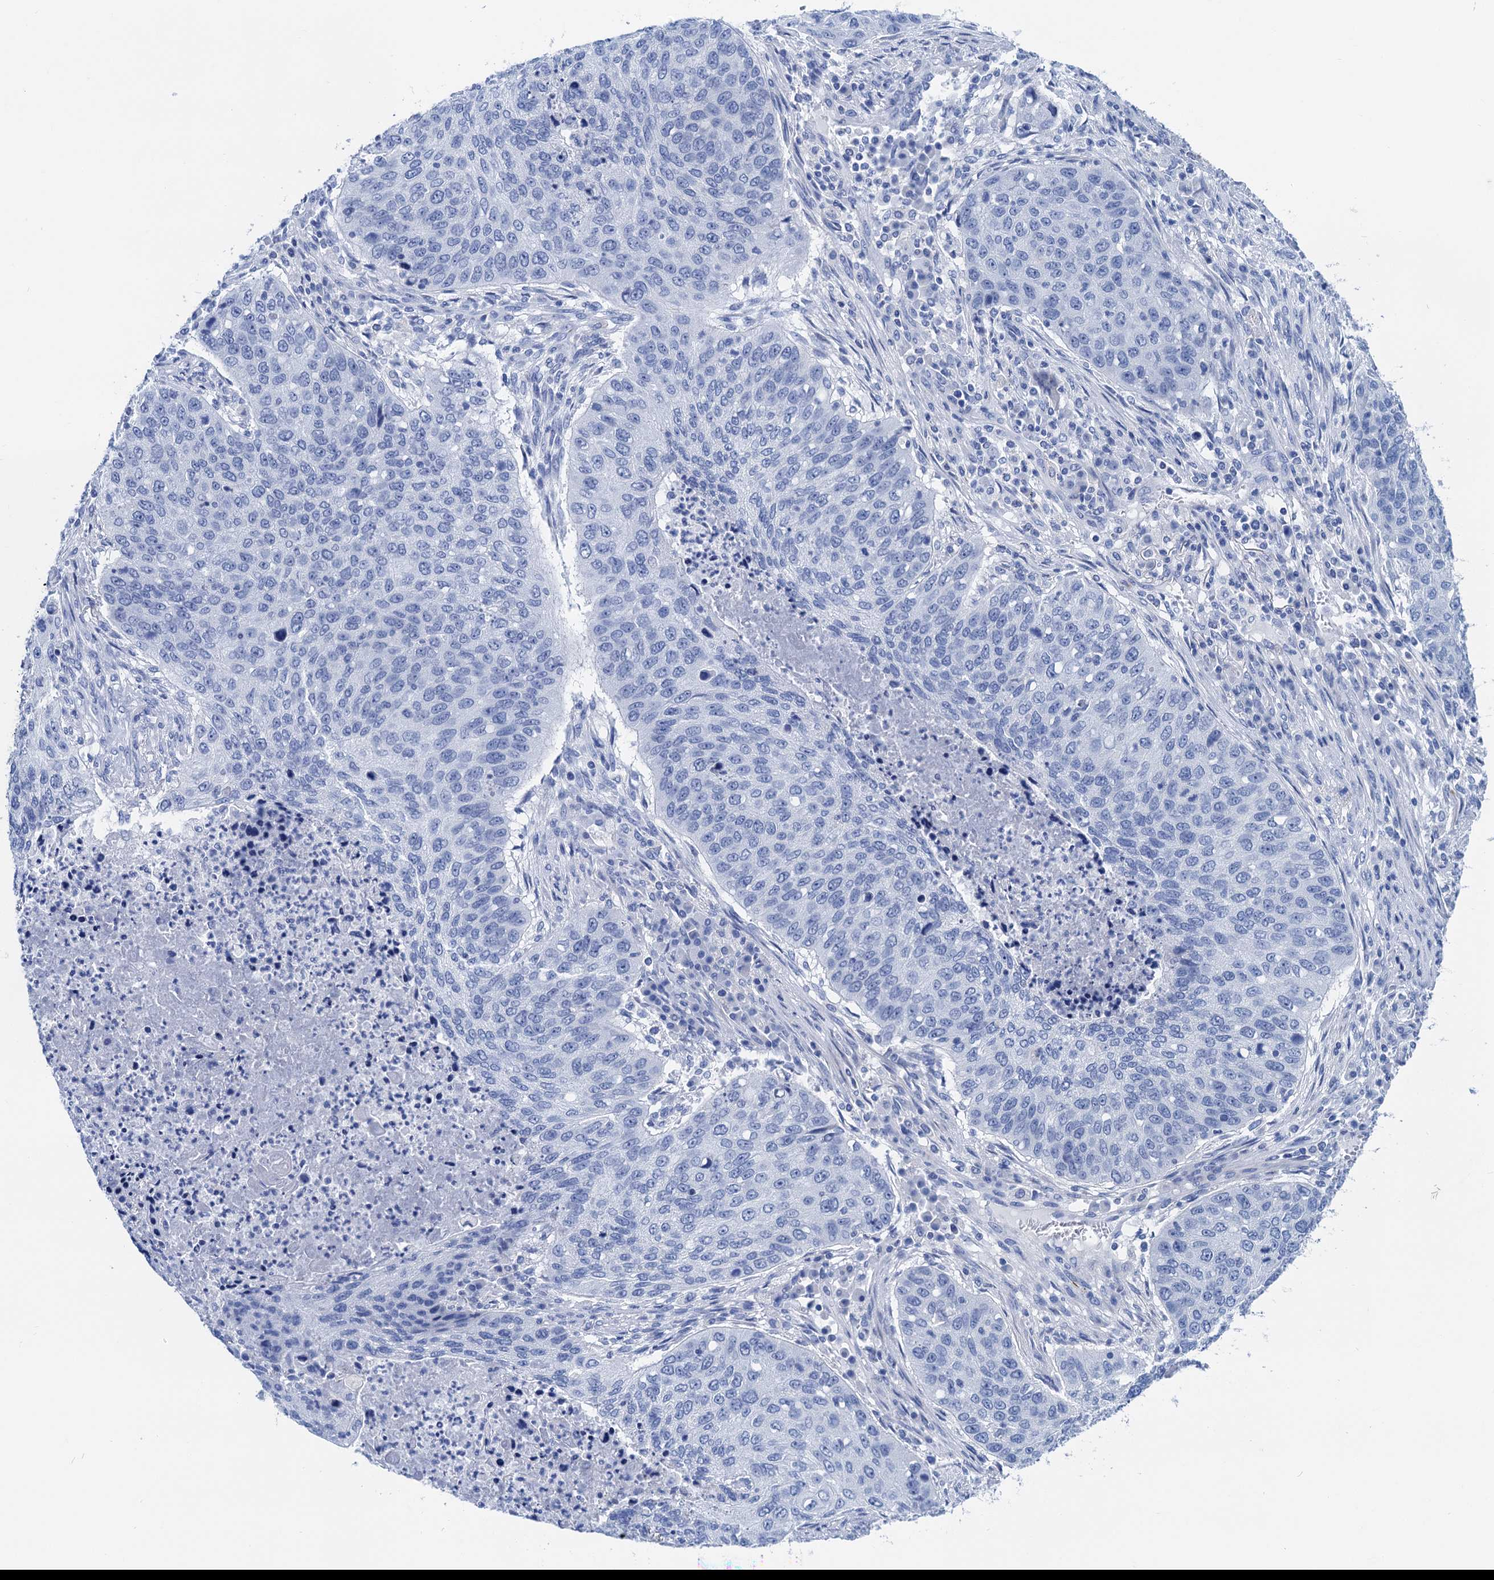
{"staining": {"intensity": "negative", "quantity": "none", "location": "none"}, "tissue": "lung cancer", "cell_type": "Tumor cells", "image_type": "cancer", "snomed": [{"axis": "morphology", "description": "Squamous cell carcinoma, NOS"}, {"axis": "topography", "description": "Lung"}], "caption": "DAB immunohistochemical staining of human lung squamous cell carcinoma demonstrates no significant expression in tumor cells. (Stains: DAB (3,3'-diaminobenzidine) IHC with hematoxylin counter stain, Microscopy: brightfield microscopy at high magnification).", "gene": "NLRP10", "patient": {"sex": "female", "age": 63}}